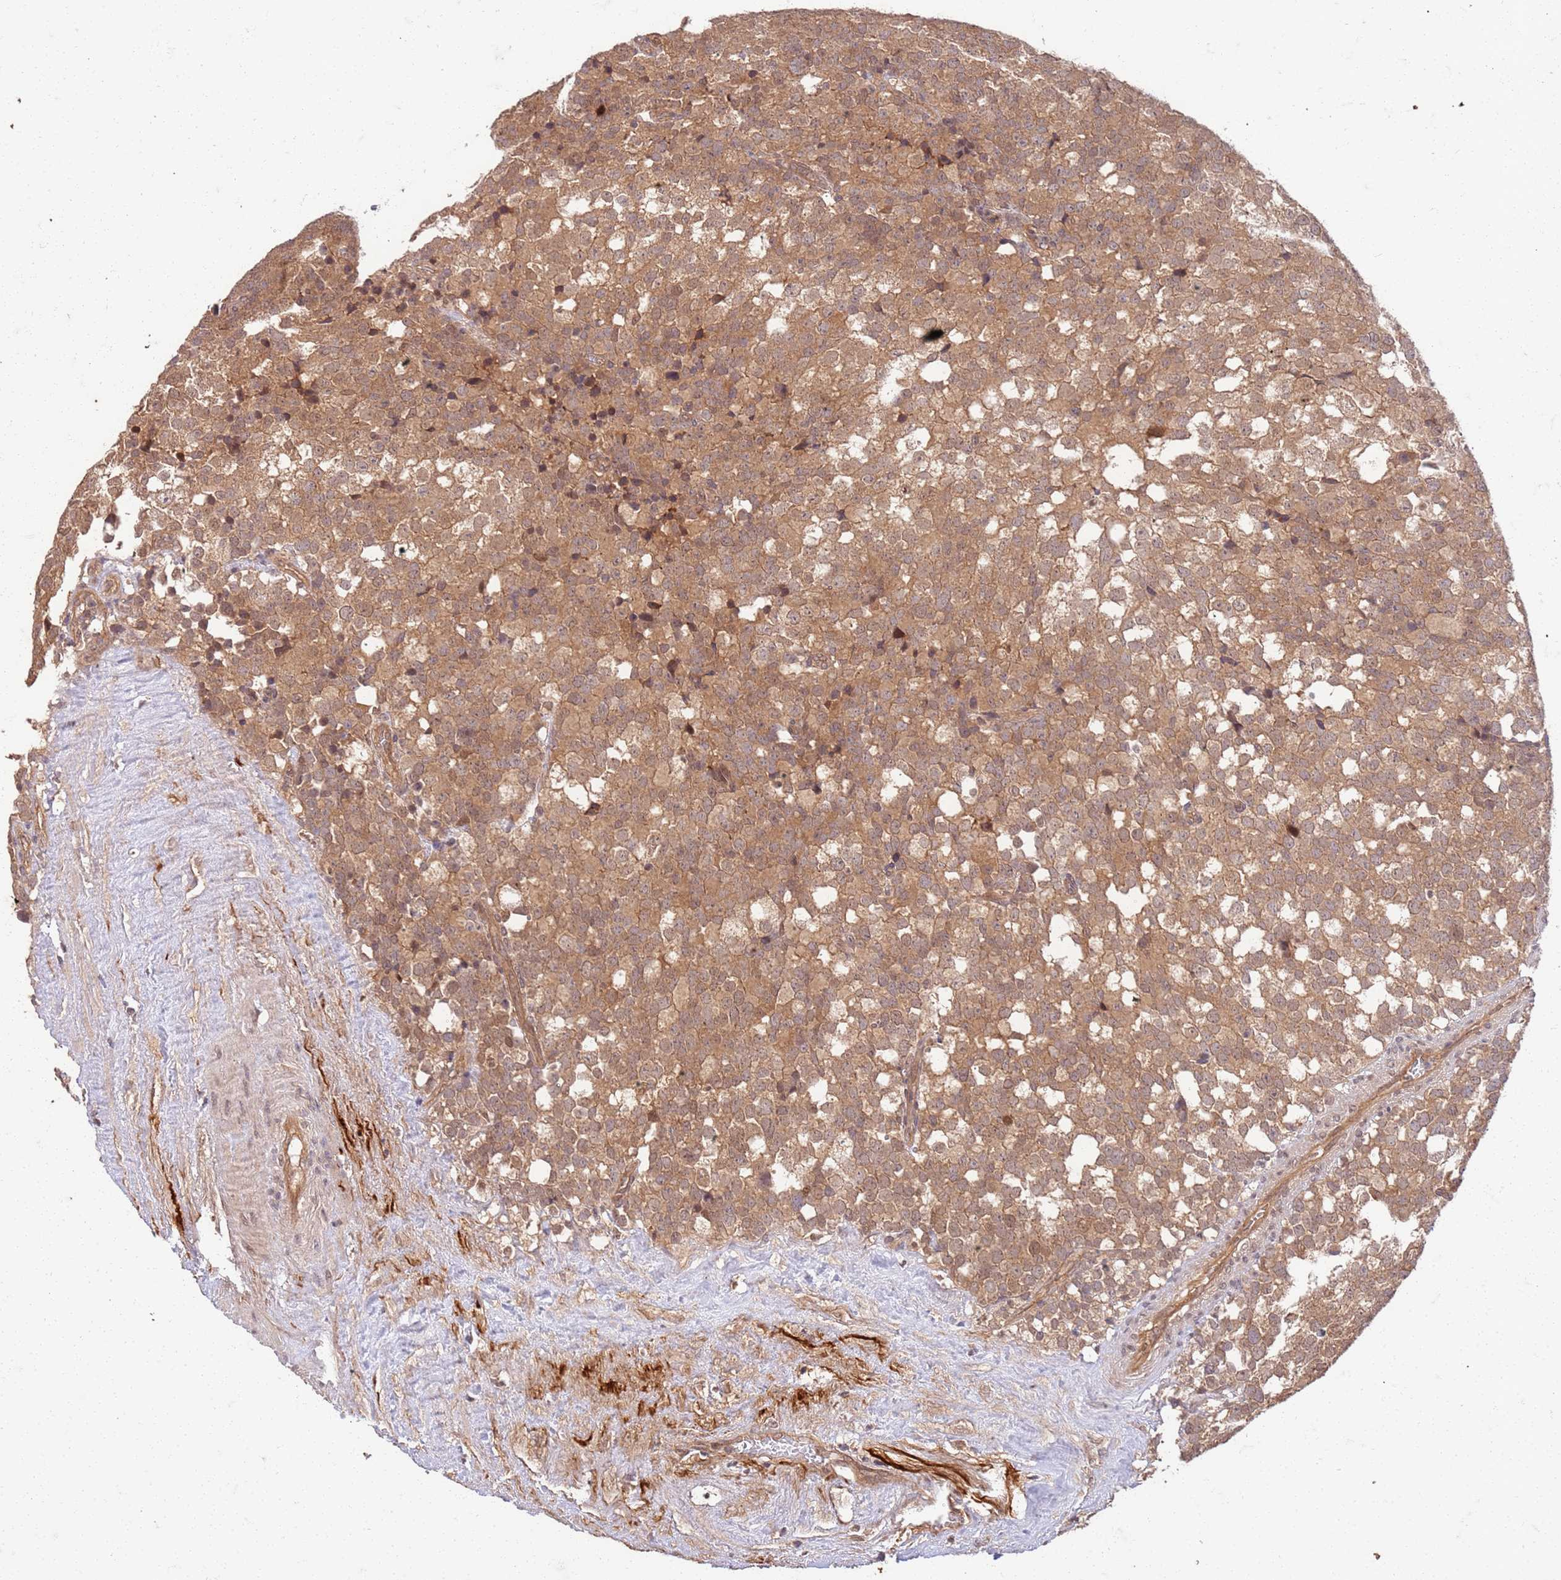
{"staining": {"intensity": "moderate", "quantity": ">75%", "location": "cytoplasmic/membranous"}, "tissue": "testis cancer", "cell_type": "Tumor cells", "image_type": "cancer", "snomed": [{"axis": "morphology", "description": "Seminoma, NOS"}, {"axis": "topography", "description": "Testis"}], "caption": "This is a micrograph of immunohistochemistry (IHC) staining of seminoma (testis), which shows moderate expression in the cytoplasmic/membranous of tumor cells.", "gene": "UBE3A", "patient": {"sex": "male", "age": 71}}